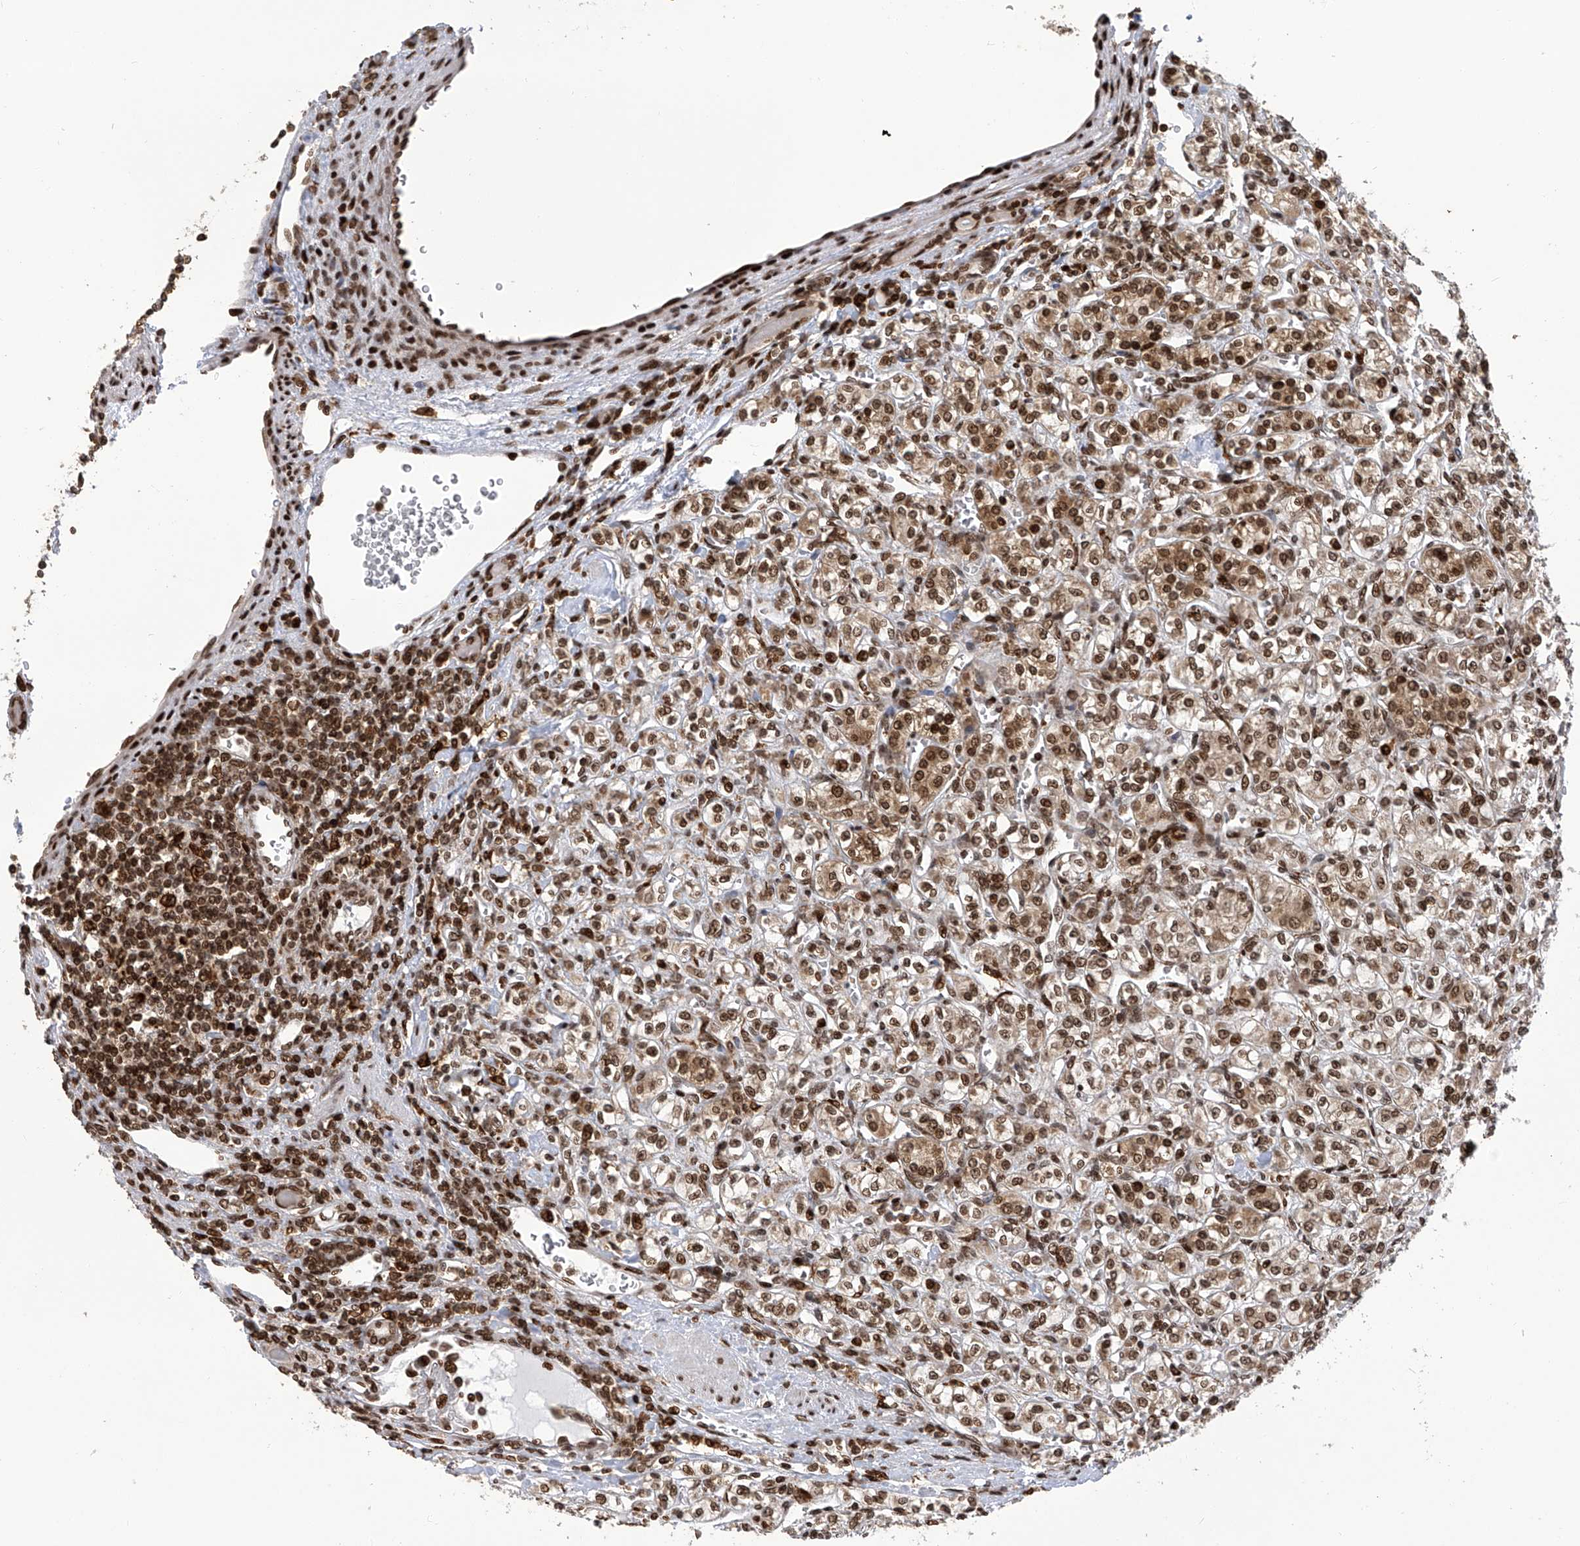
{"staining": {"intensity": "moderate", "quantity": ">75%", "location": "cytoplasmic/membranous,nuclear"}, "tissue": "renal cancer", "cell_type": "Tumor cells", "image_type": "cancer", "snomed": [{"axis": "morphology", "description": "Adenocarcinoma, NOS"}, {"axis": "topography", "description": "Kidney"}], "caption": "Renal adenocarcinoma stained with a brown dye displays moderate cytoplasmic/membranous and nuclear positive expression in approximately >75% of tumor cells.", "gene": "PAK1IP1", "patient": {"sex": "male", "age": 77}}